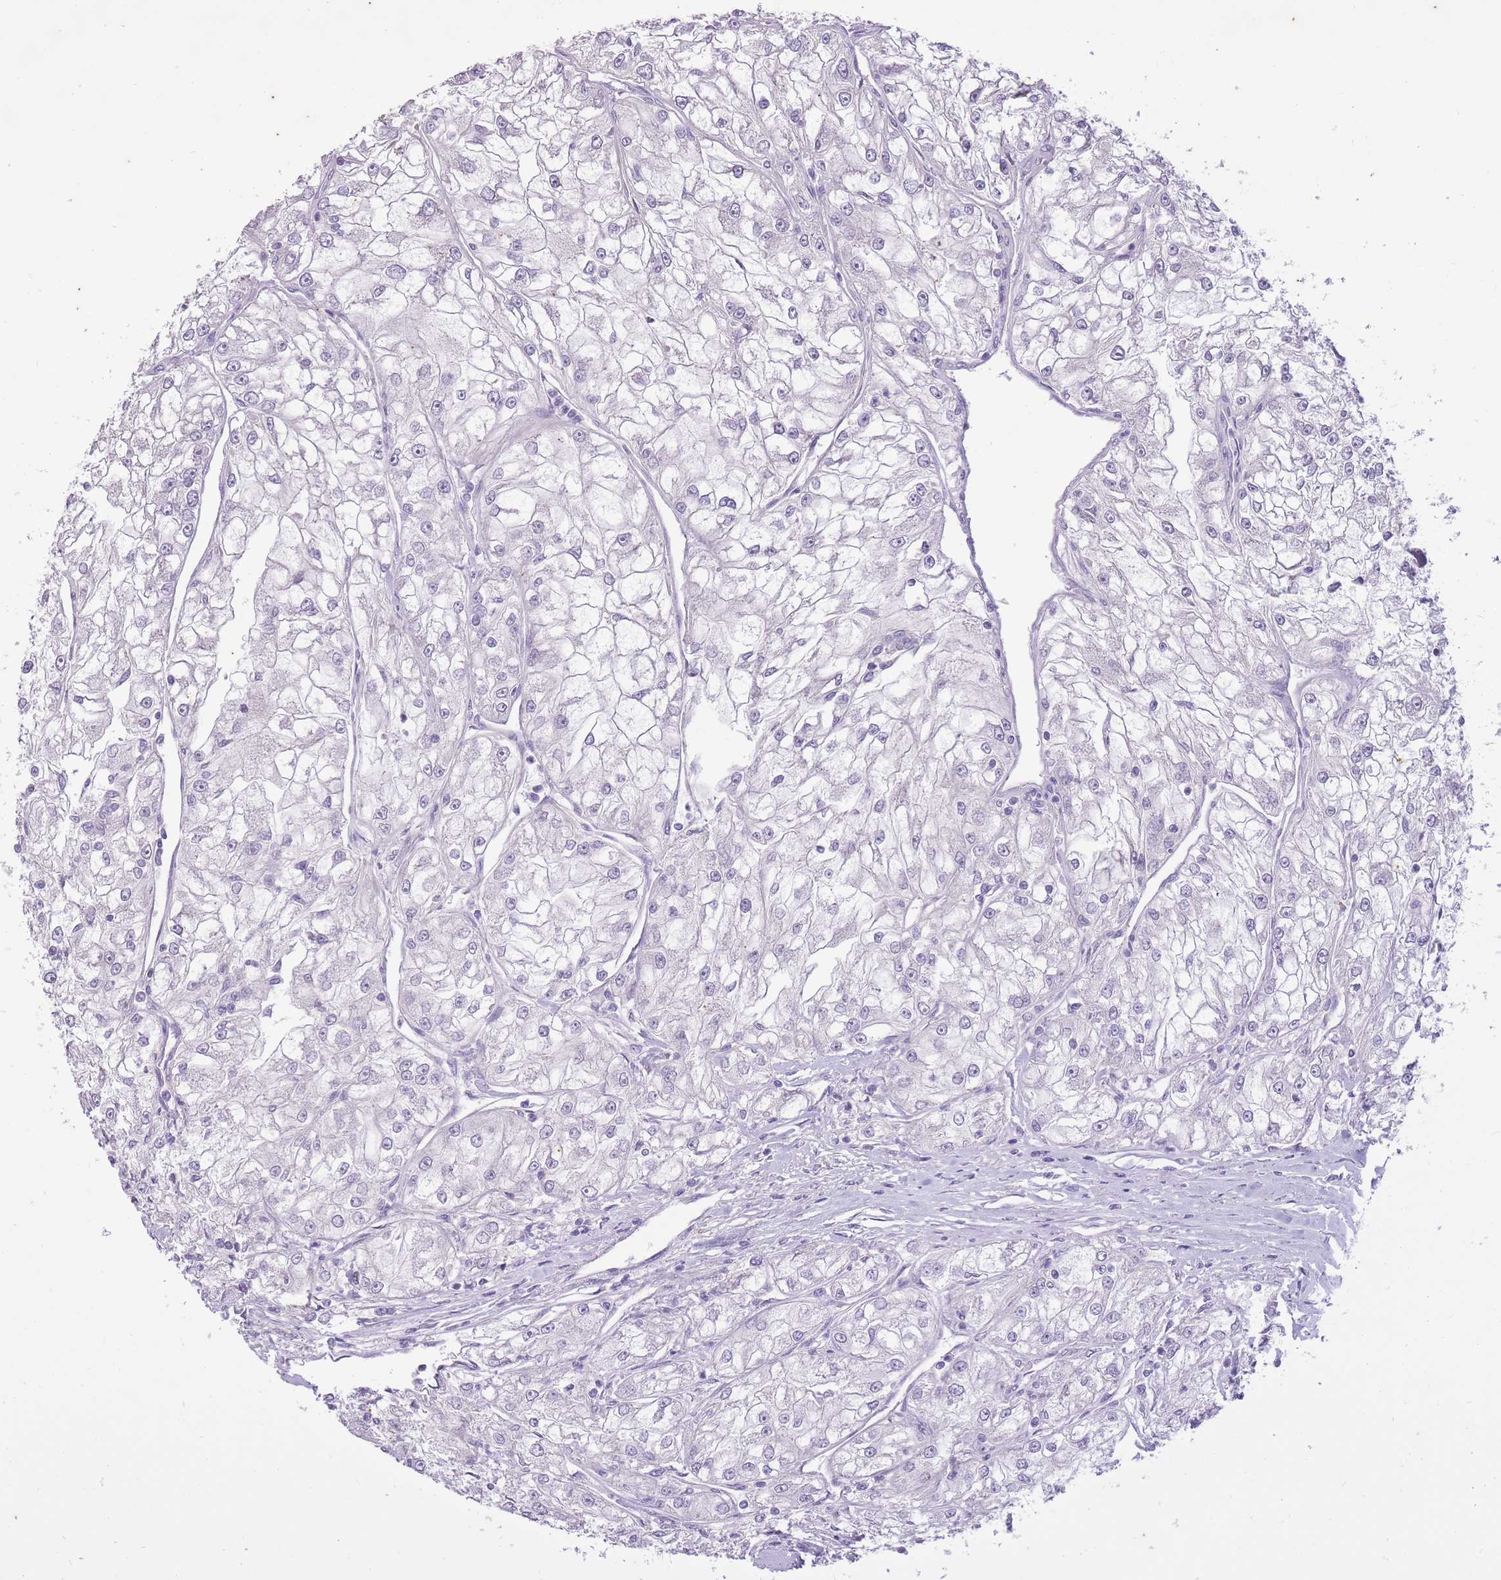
{"staining": {"intensity": "negative", "quantity": "none", "location": "none"}, "tissue": "renal cancer", "cell_type": "Tumor cells", "image_type": "cancer", "snomed": [{"axis": "morphology", "description": "Adenocarcinoma, NOS"}, {"axis": "topography", "description": "Kidney"}], "caption": "Photomicrograph shows no protein staining in tumor cells of adenocarcinoma (renal) tissue.", "gene": "CNTNAP3", "patient": {"sex": "female", "age": 72}}